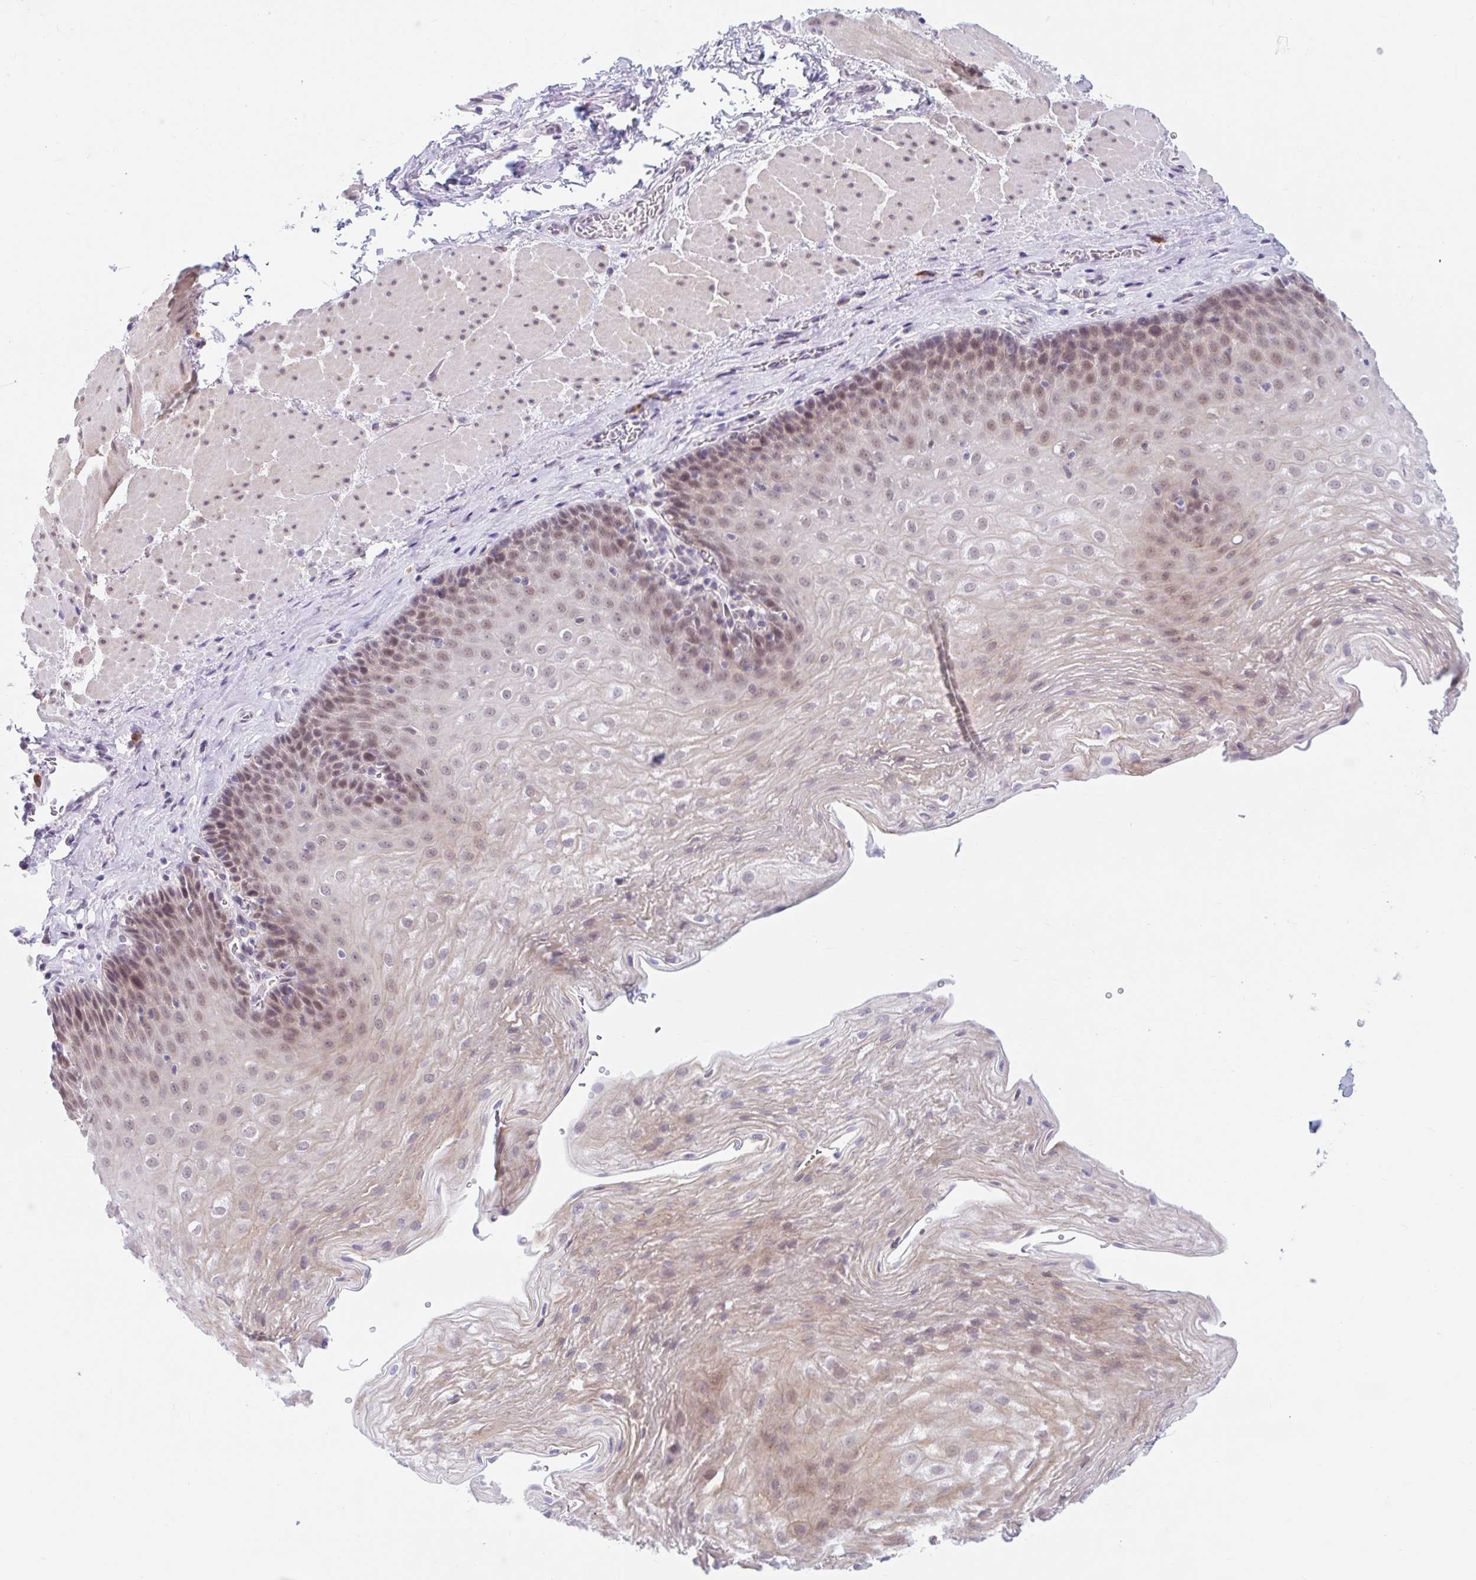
{"staining": {"intensity": "moderate", "quantity": ">75%", "location": "cytoplasmic/membranous"}, "tissue": "esophagus", "cell_type": "Squamous epithelial cells", "image_type": "normal", "snomed": [{"axis": "morphology", "description": "Normal tissue, NOS"}, {"axis": "topography", "description": "Esophagus"}], "caption": "This image reveals immunohistochemistry (IHC) staining of unremarkable esophagus, with medium moderate cytoplasmic/membranous positivity in approximately >75% of squamous epithelial cells.", "gene": "SRSF10", "patient": {"sex": "female", "age": 66}}